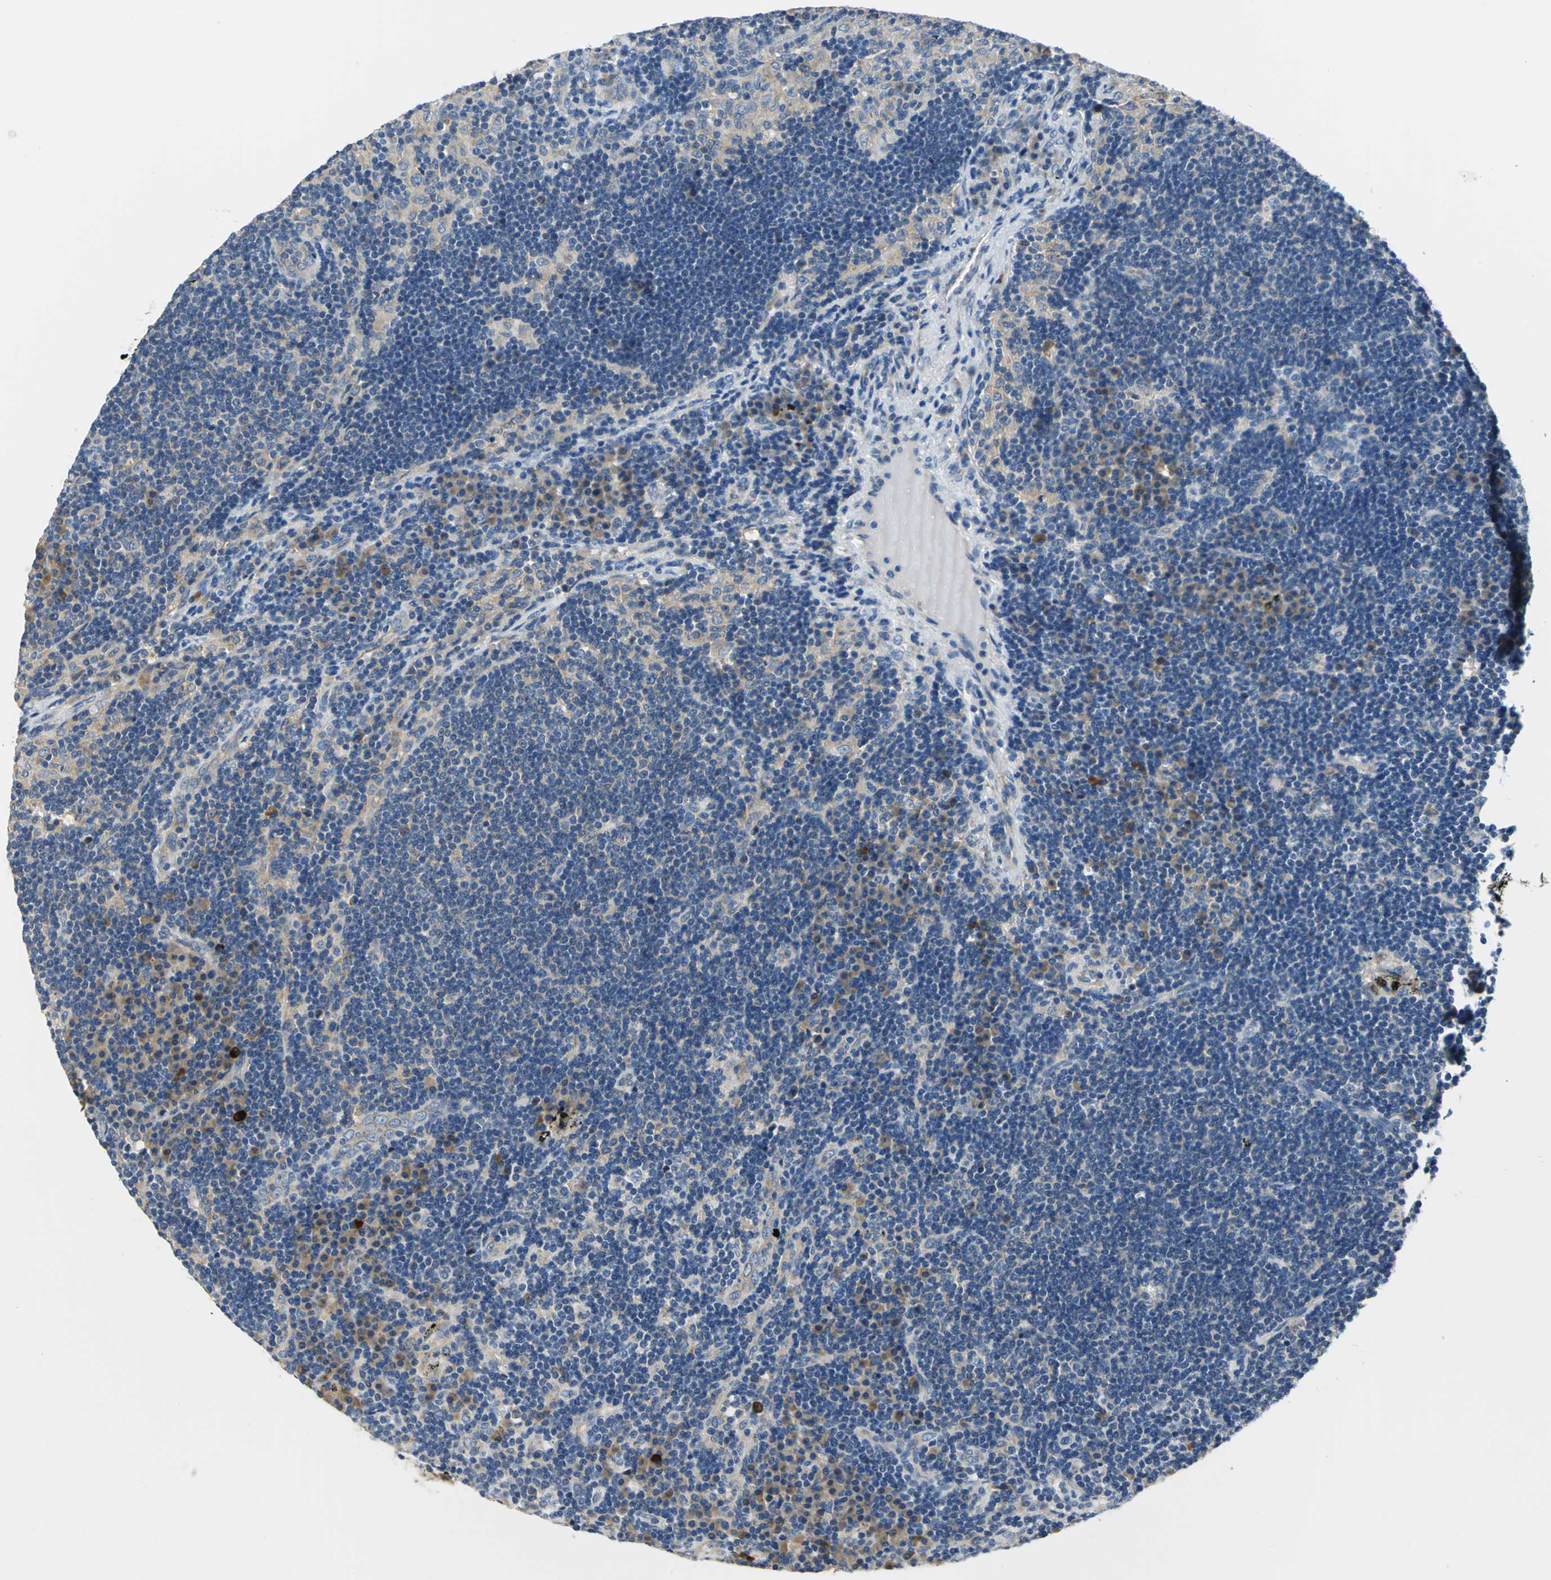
{"staining": {"intensity": "moderate", "quantity": "25%-75%", "location": "cytoplasmic/membranous"}, "tissue": "lymph node", "cell_type": "Germinal center cells", "image_type": "normal", "snomed": [{"axis": "morphology", "description": "Normal tissue, NOS"}, {"axis": "morphology", "description": "Squamous cell carcinoma, metastatic, NOS"}, {"axis": "topography", "description": "Lymph node"}], "caption": "Immunohistochemistry (IHC) of benign lymph node displays medium levels of moderate cytoplasmic/membranous staining in about 25%-75% of germinal center cells.", "gene": "TRIM25", "patient": {"sex": "female", "age": 53}}